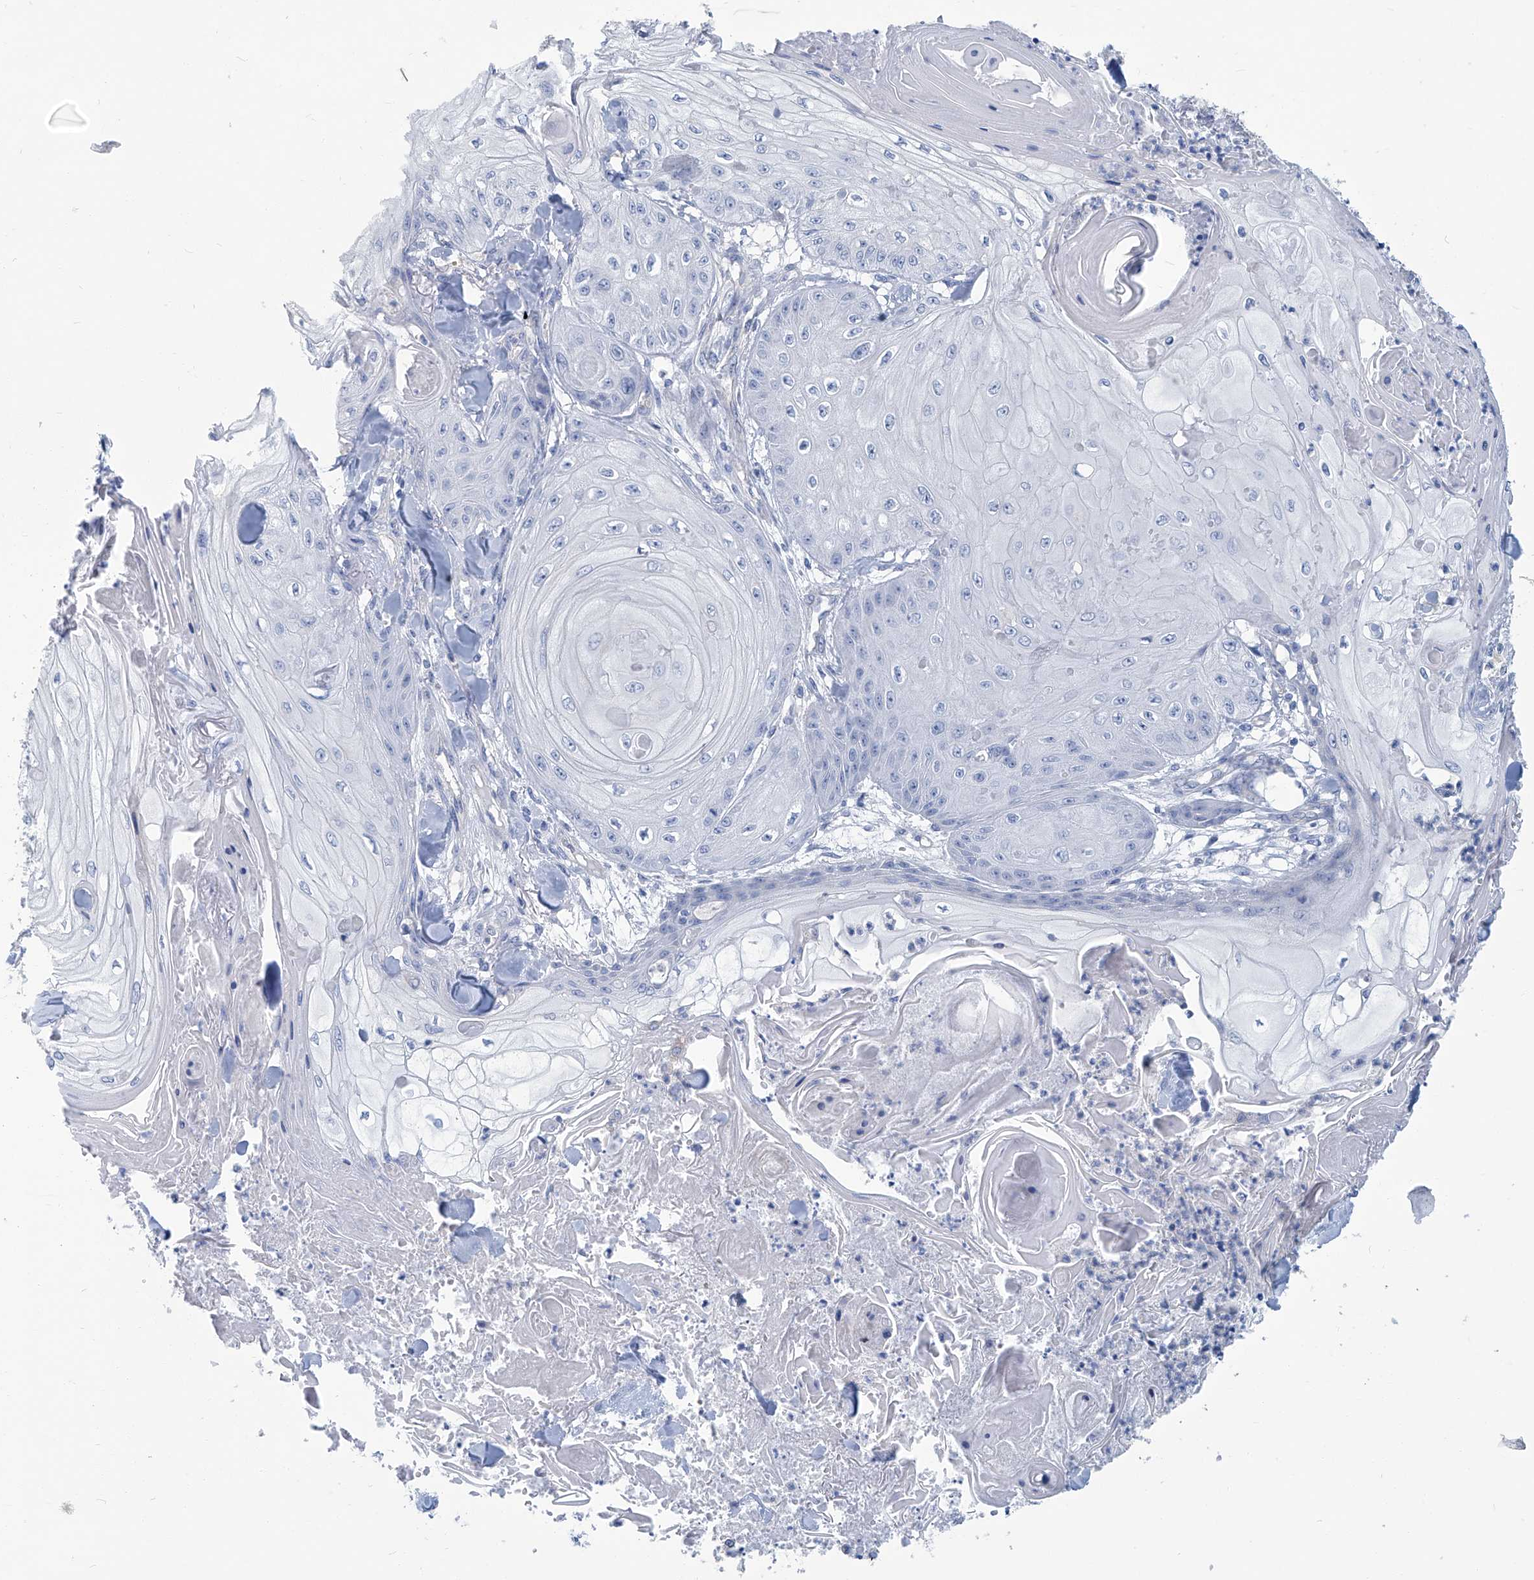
{"staining": {"intensity": "negative", "quantity": "none", "location": "none"}, "tissue": "skin cancer", "cell_type": "Tumor cells", "image_type": "cancer", "snomed": [{"axis": "morphology", "description": "Squamous cell carcinoma, NOS"}, {"axis": "topography", "description": "Skin"}], "caption": "Tumor cells show no significant protein staining in squamous cell carcinoma (skin).", "gene": "PFKL", "patient": {"sex": "male", "age": 74}}